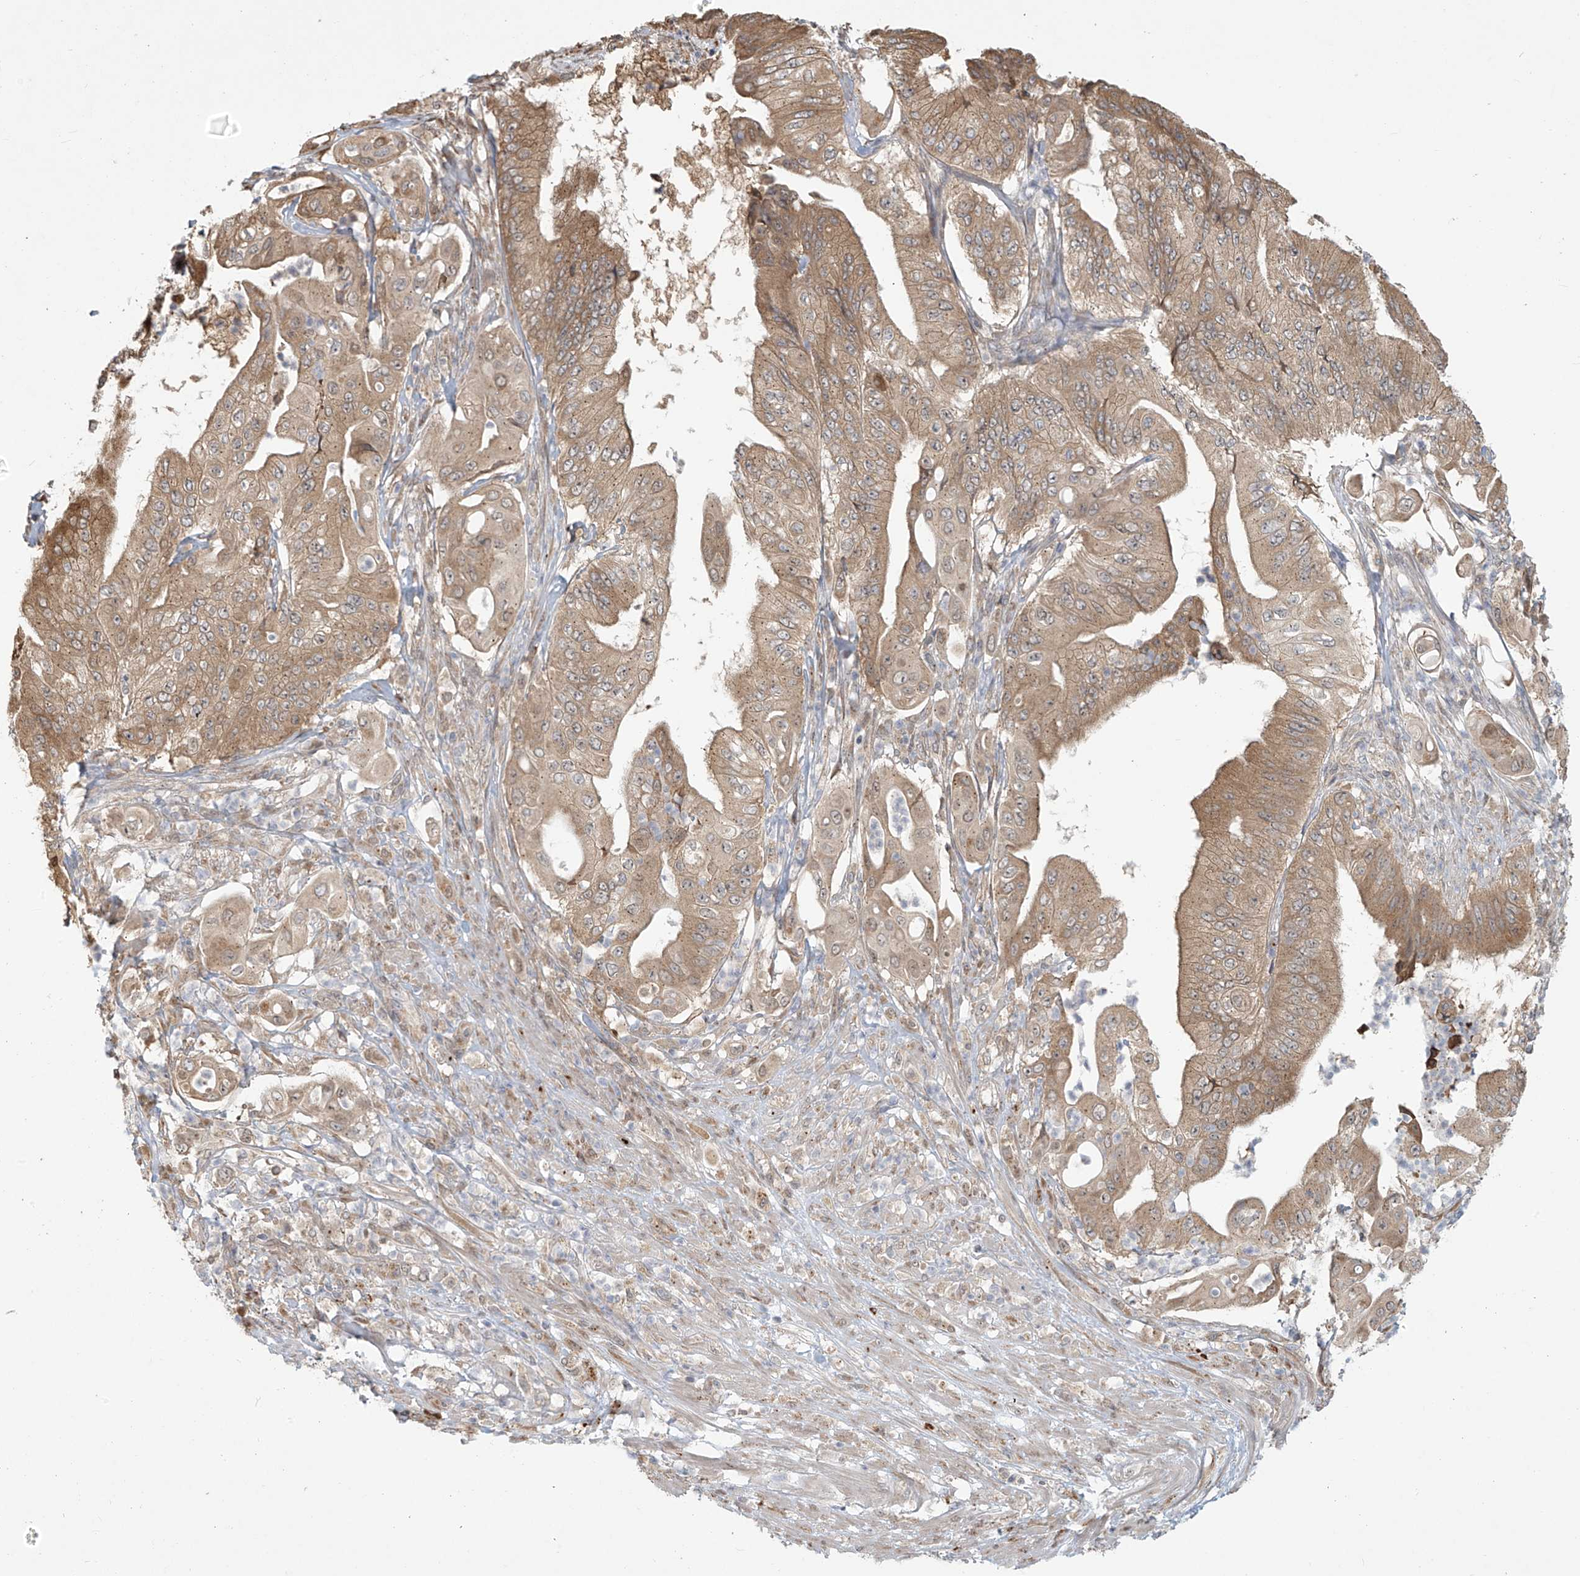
{"staining": {"intensity": "weak", "quantity": ">75%", "location": "cytoplasmic/membranous"}, "tissue": "pancreatic cancer", "cell_type": "Tumor cells", "image_type": "cancer", "snomed": [{"axis": "morphology", "description": "Adenocarcinoma, NOS"}, {"axis": "topography", "description": "Pancreas"}], "caption": "A histopathology image of adenocarcinoma (pancreatic) stained for a protein reveals weak cytoplasmic/membranous brown staining in tumor cells. The protein of interest is shown in brown color, while the nuclei are stained blue.", "gene": "PLEKHM3", "patient": {"sex": "female", "age": 77}}